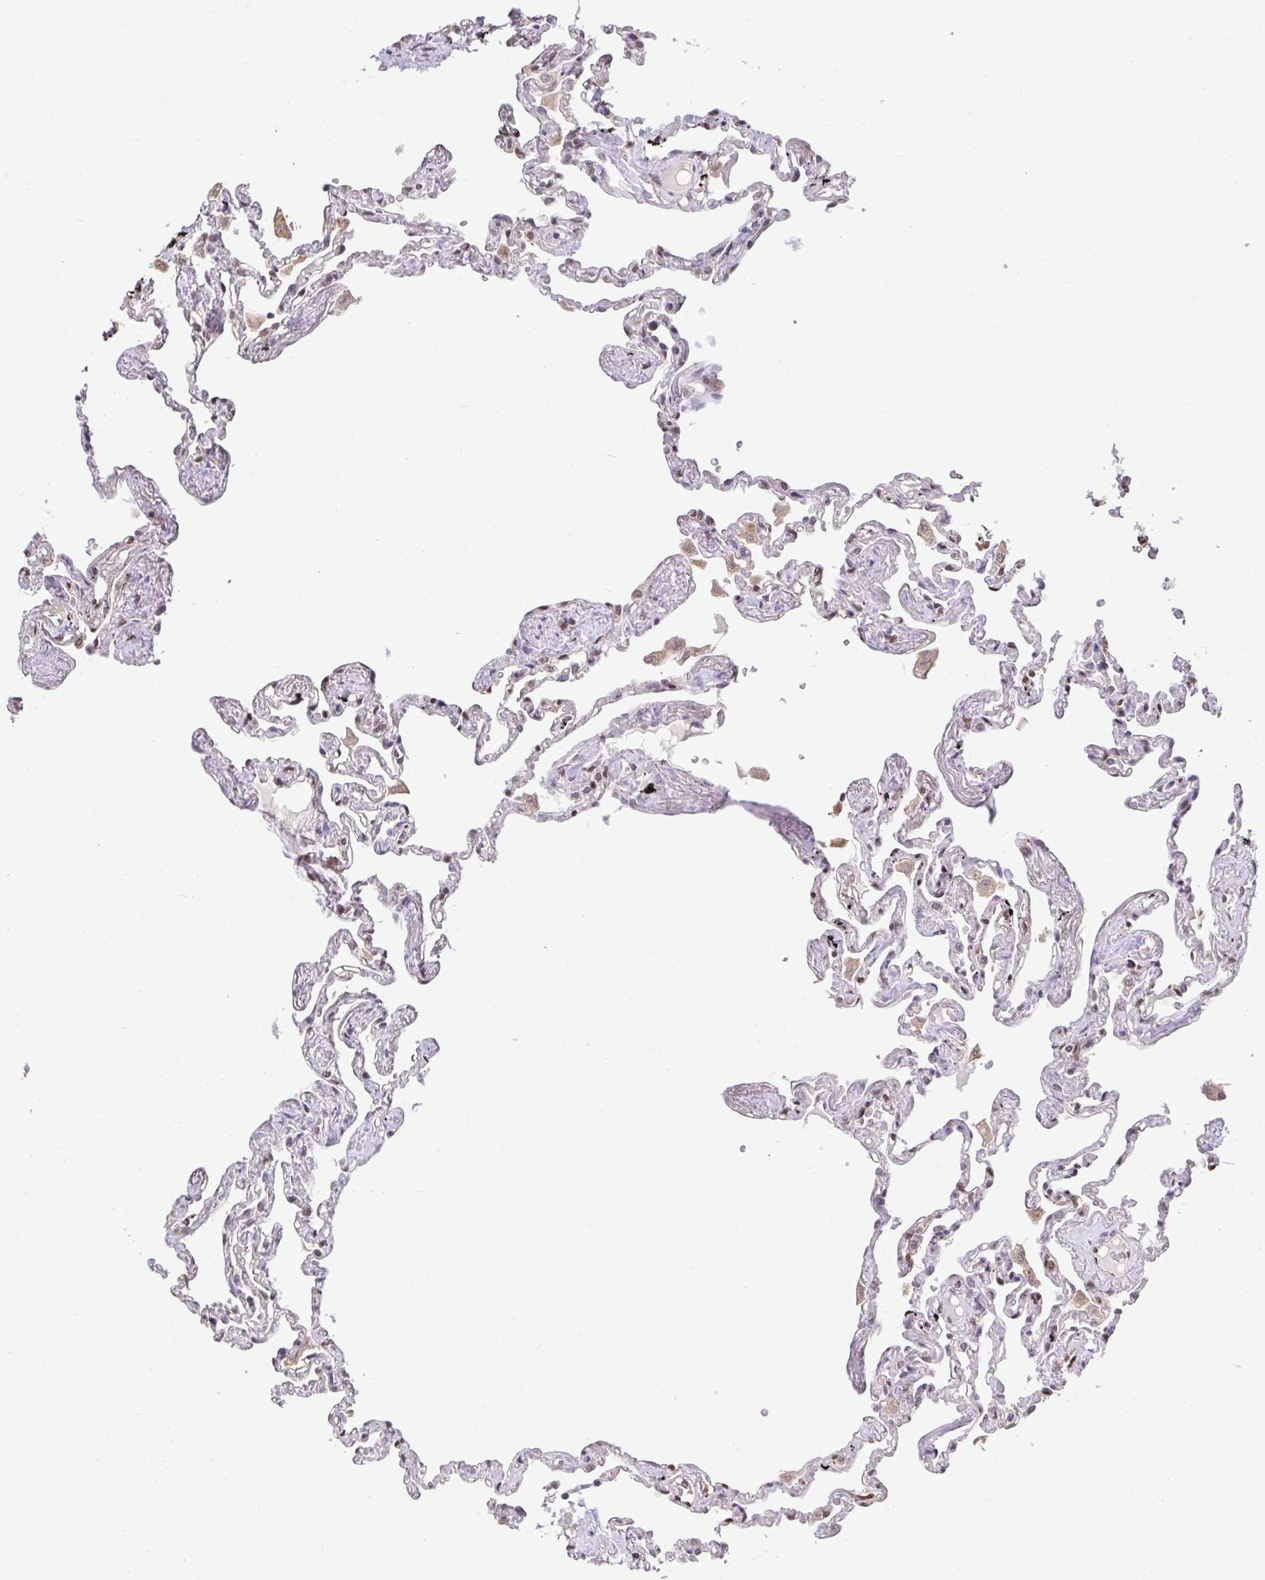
{"staining": {"intensity": "moderate", "quantity": "25%-75%", "location": "cytoplasmic/membranous,nuclear"}, "tissue": "lung", "cell_type": "Alveolar cells", "image_type": "normal", "snomed": [{"axis": "morphology", "description": "Normal tissue, NOS"}, {"axis": "topography", "description": "Lung"}], "caption": "Lung was stained to show a protein in brown. There is medium levels of moderate cytoplasmic/membranous,nuclear positivity in approximately 25%-75% of alveolar cells. (IHC, brightfield microscopy, high magnification).", "gene": "C12orf57", "patient": {"sex": "female", "age": 67}}